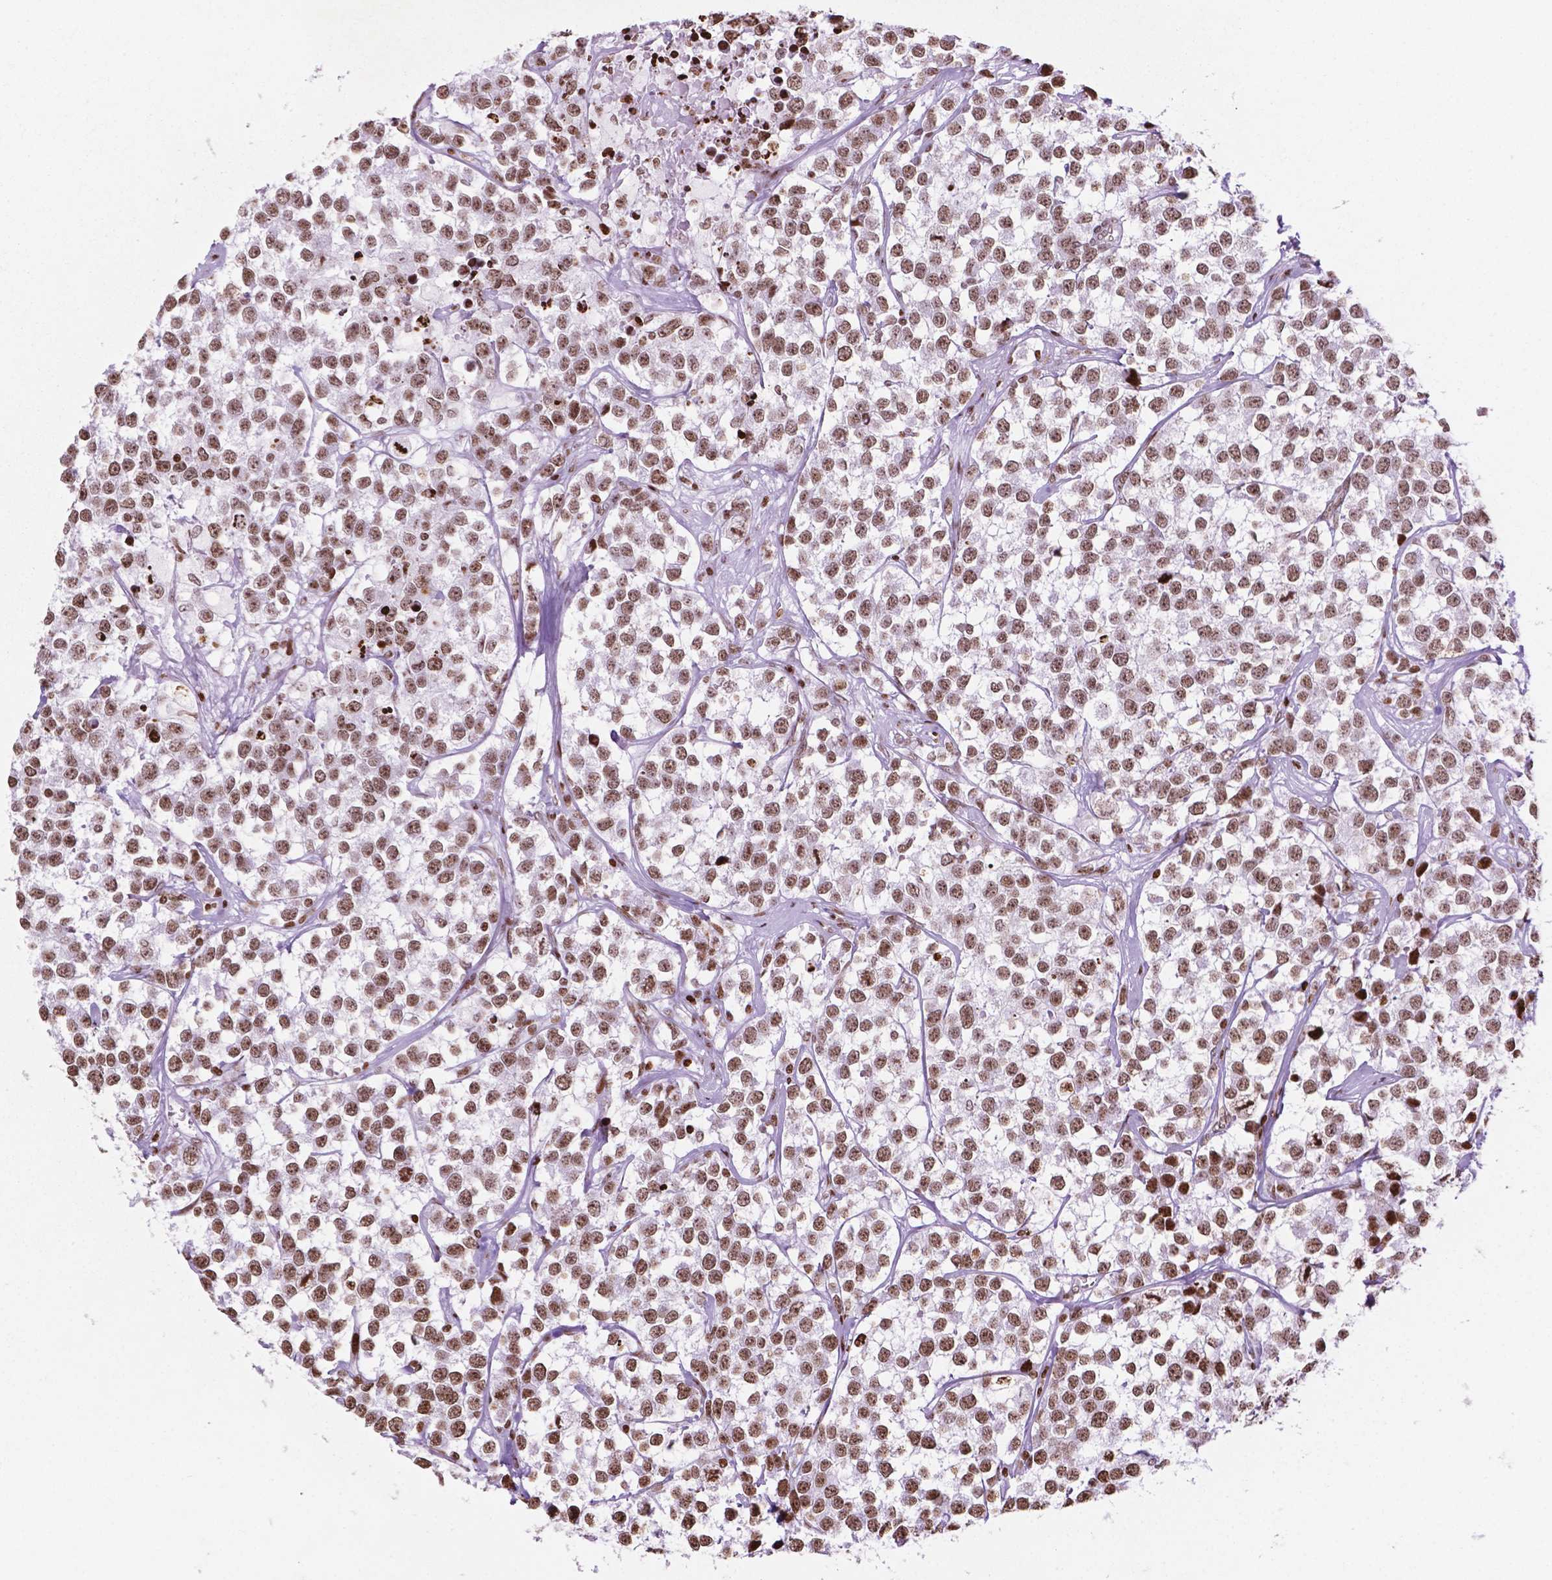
{"staining": {"intensity": "moderate", "quantity": ">75%", "location": "nuclear"}, "tissue": "testis cancer", "cell_type": "Tumor cells", "image_type": "cancer", "snomed": [{"axis": "morphology", "description": "Seminoma, NOS"}, {"axis": "topography", "description": "Testis"}], "caption": "Testis cancer tissue displays moderate nuclear staining in approximately >75% of tumor cells", "gene": "TMEM250", "patient": {"sex": "male", "age": 59}}